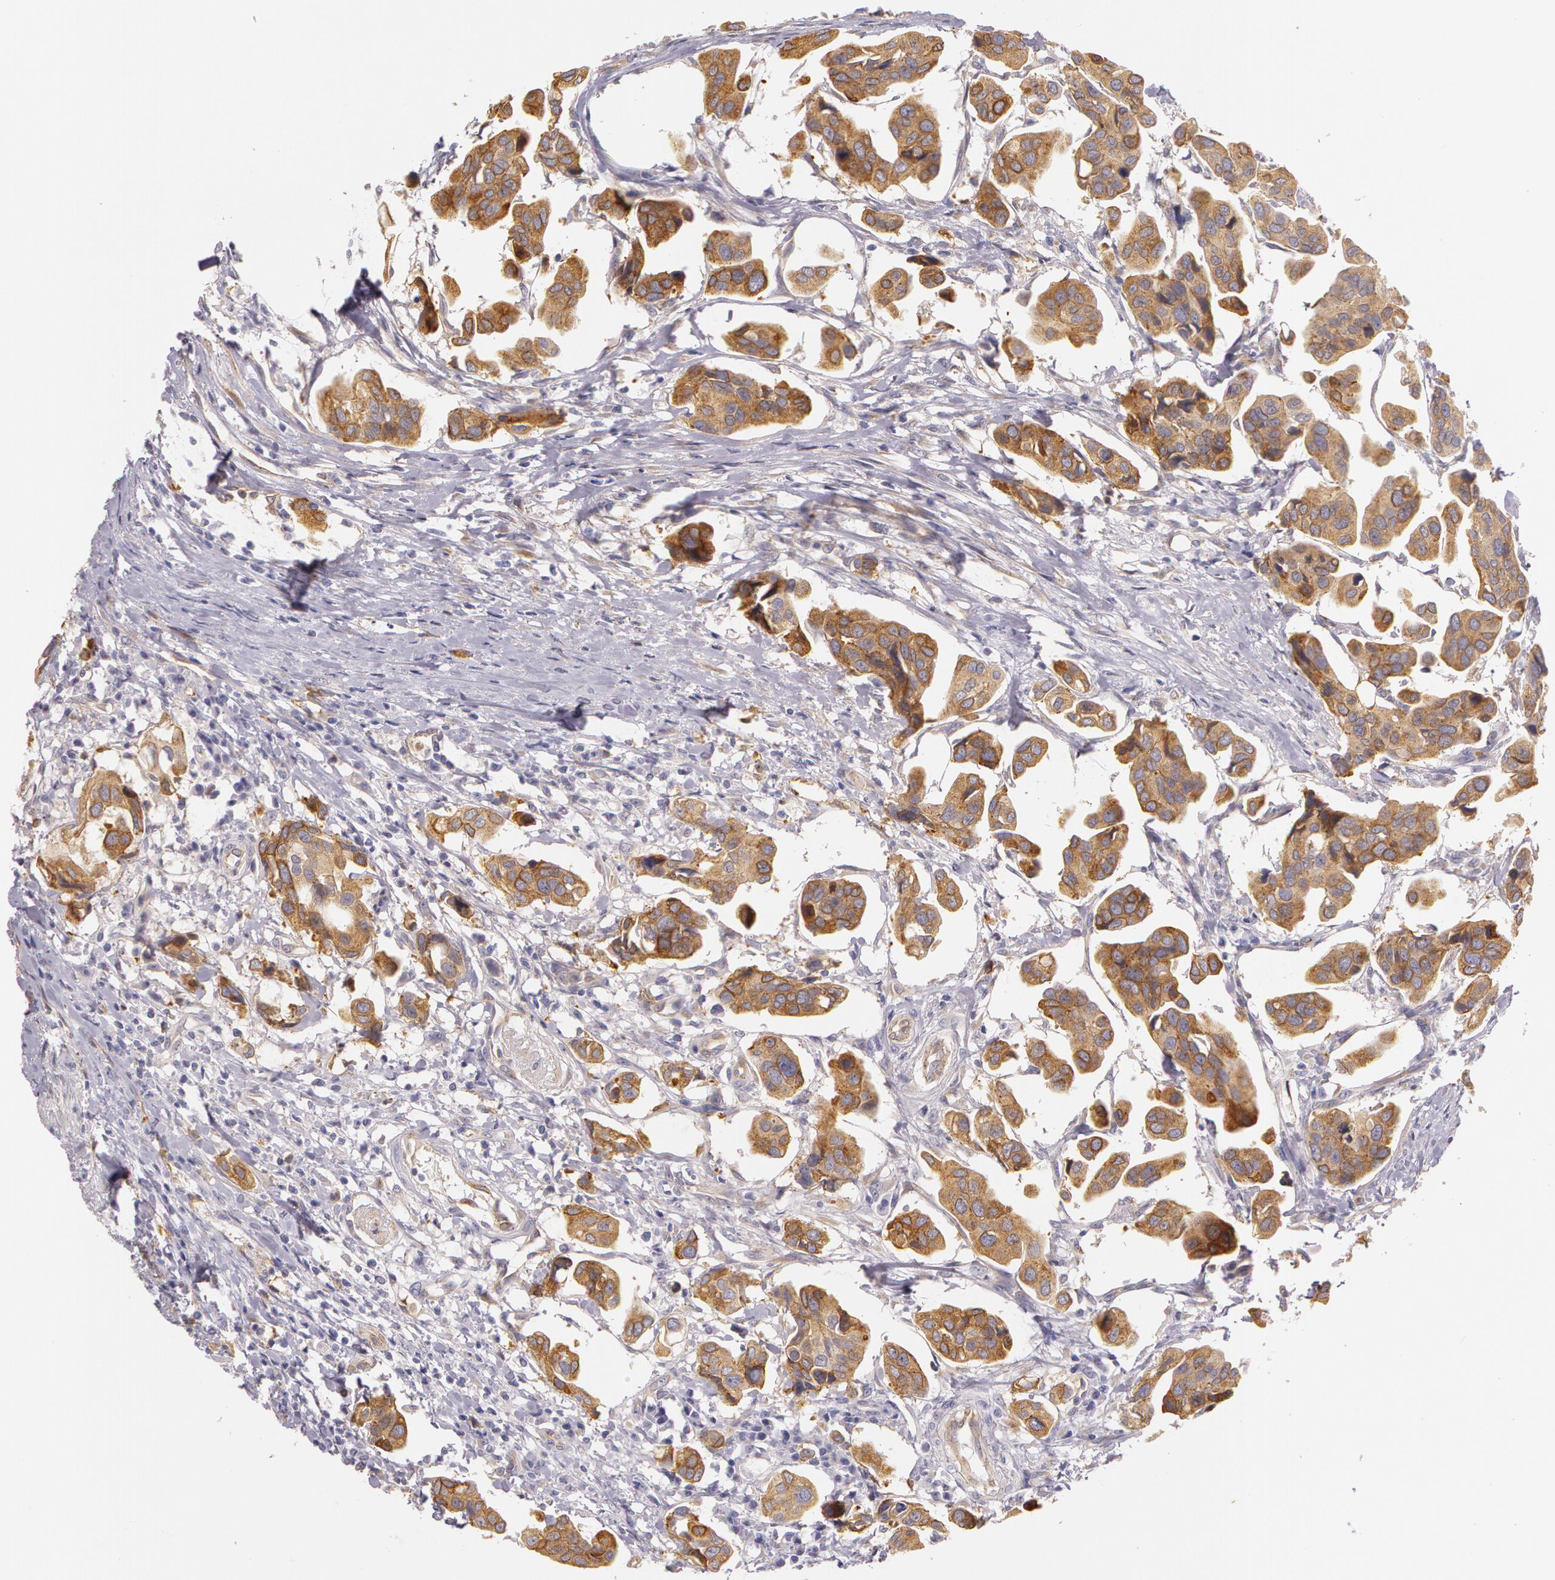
{"staining": {"intensity": "strong", "quantity": ">75%", "location": "cytoplasmic/membranous"}, "tissue": "urothelial cancer", "cell_type": "Tumor cells", "image_type": "cancer", "snomed": [{"axis": "morphology", "description": "Adenocarcinoma, NOS"}, {"axis": "topography", "description": "Urinary bladder"}], "caption": "The histopathology image displays staining of urothelial cancer, revealing strong cytoplasmic/membranous protein positivity (brown color) within tumor cells.", "gene": "APP", "patient": {"sex": "male", "age": 61}}